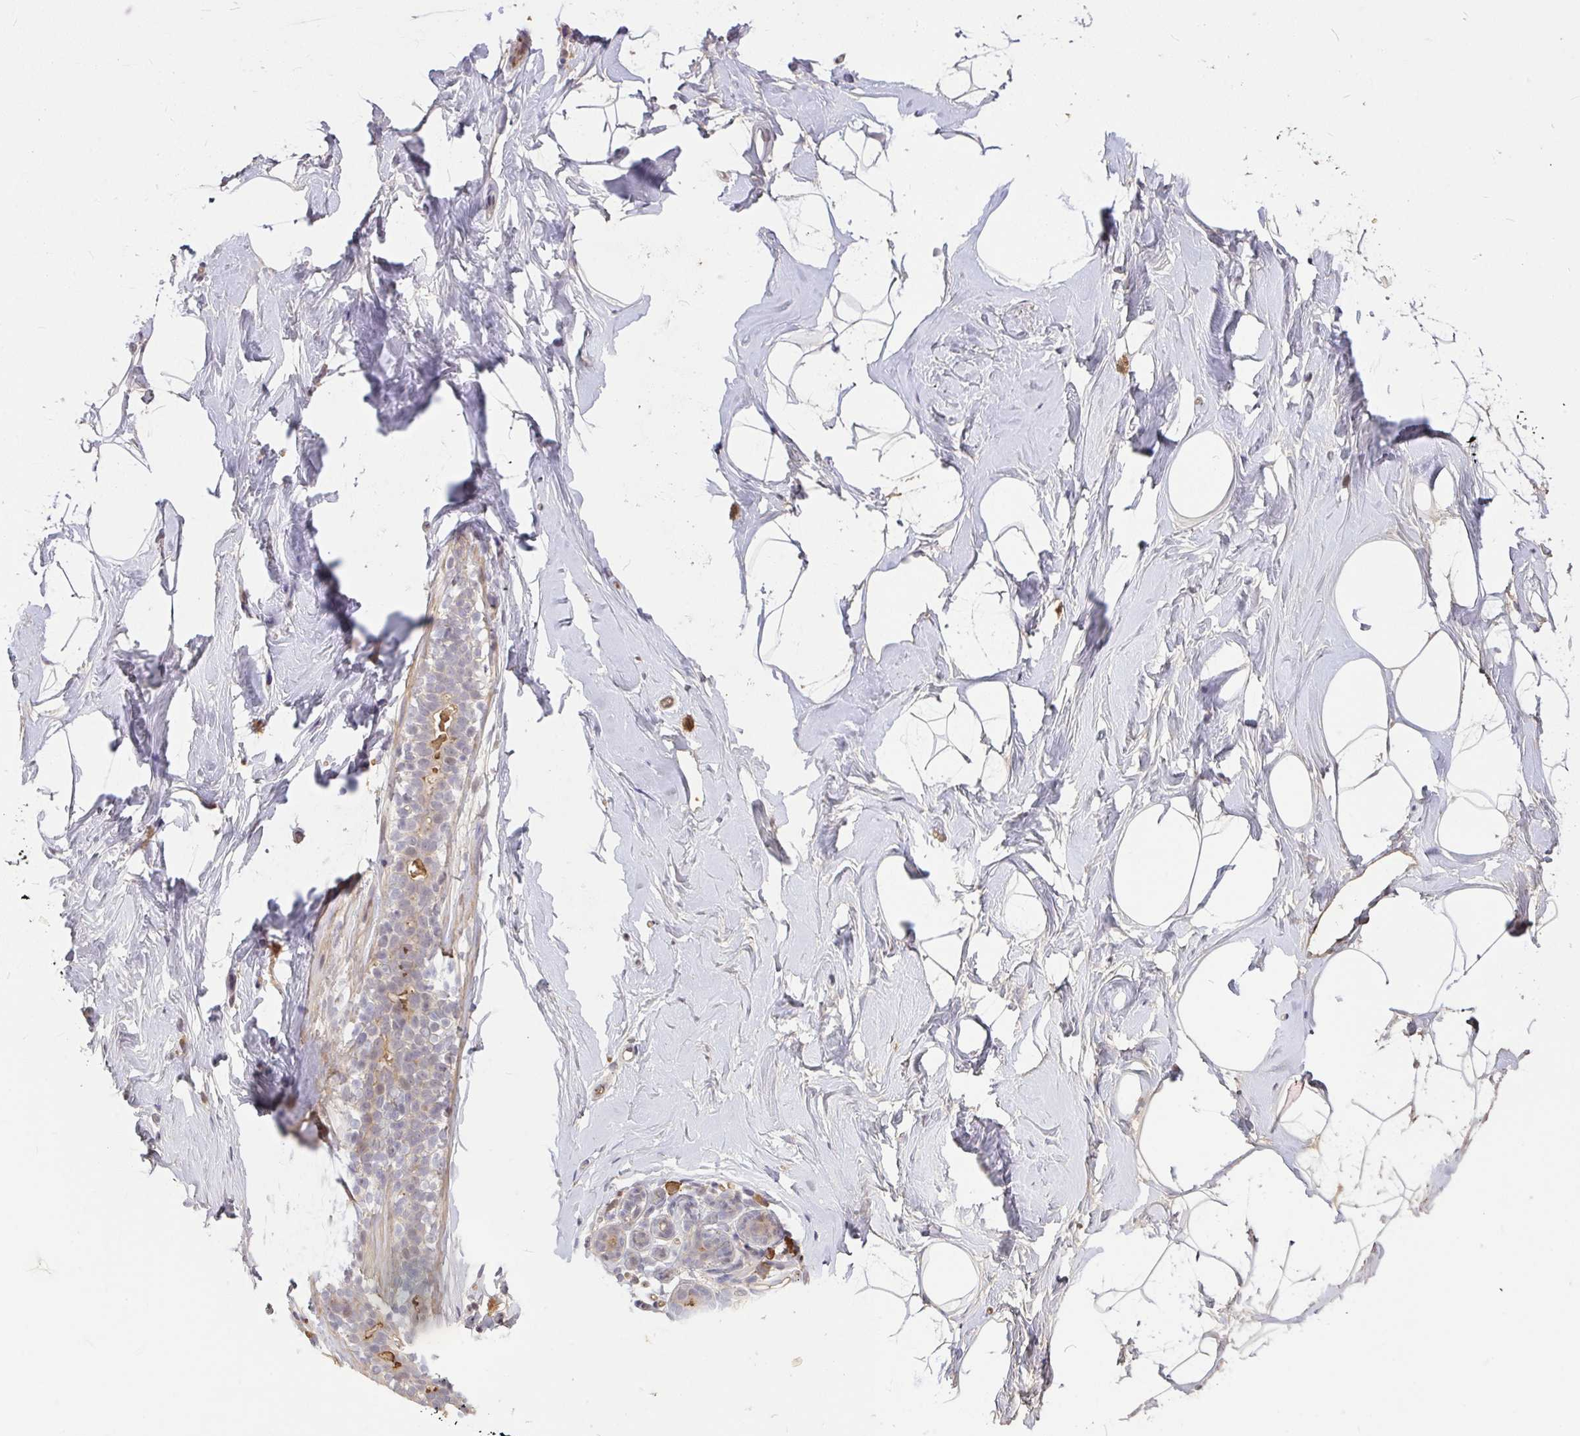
{"staining": {"intensity": "negative", "quantity": "none", "location": "none"}, "tissue": "breast", "cell_type": "Adipocytes", "image_type": "normal", "snomed": [{"axis": "morphology", "description": "Normal tissue, NOS"}, {"axis": "topography", "description": "Breast"}], "caption": "A high-resolution photomicrograph shows immunohistochemistry (IHC) staining of normal breast, which demonstrates no significant positivity in adipocytes. Nuclei are stained in blue.", "gene": "FCER1A", "patient": {"sex": "female", "age": 32}}